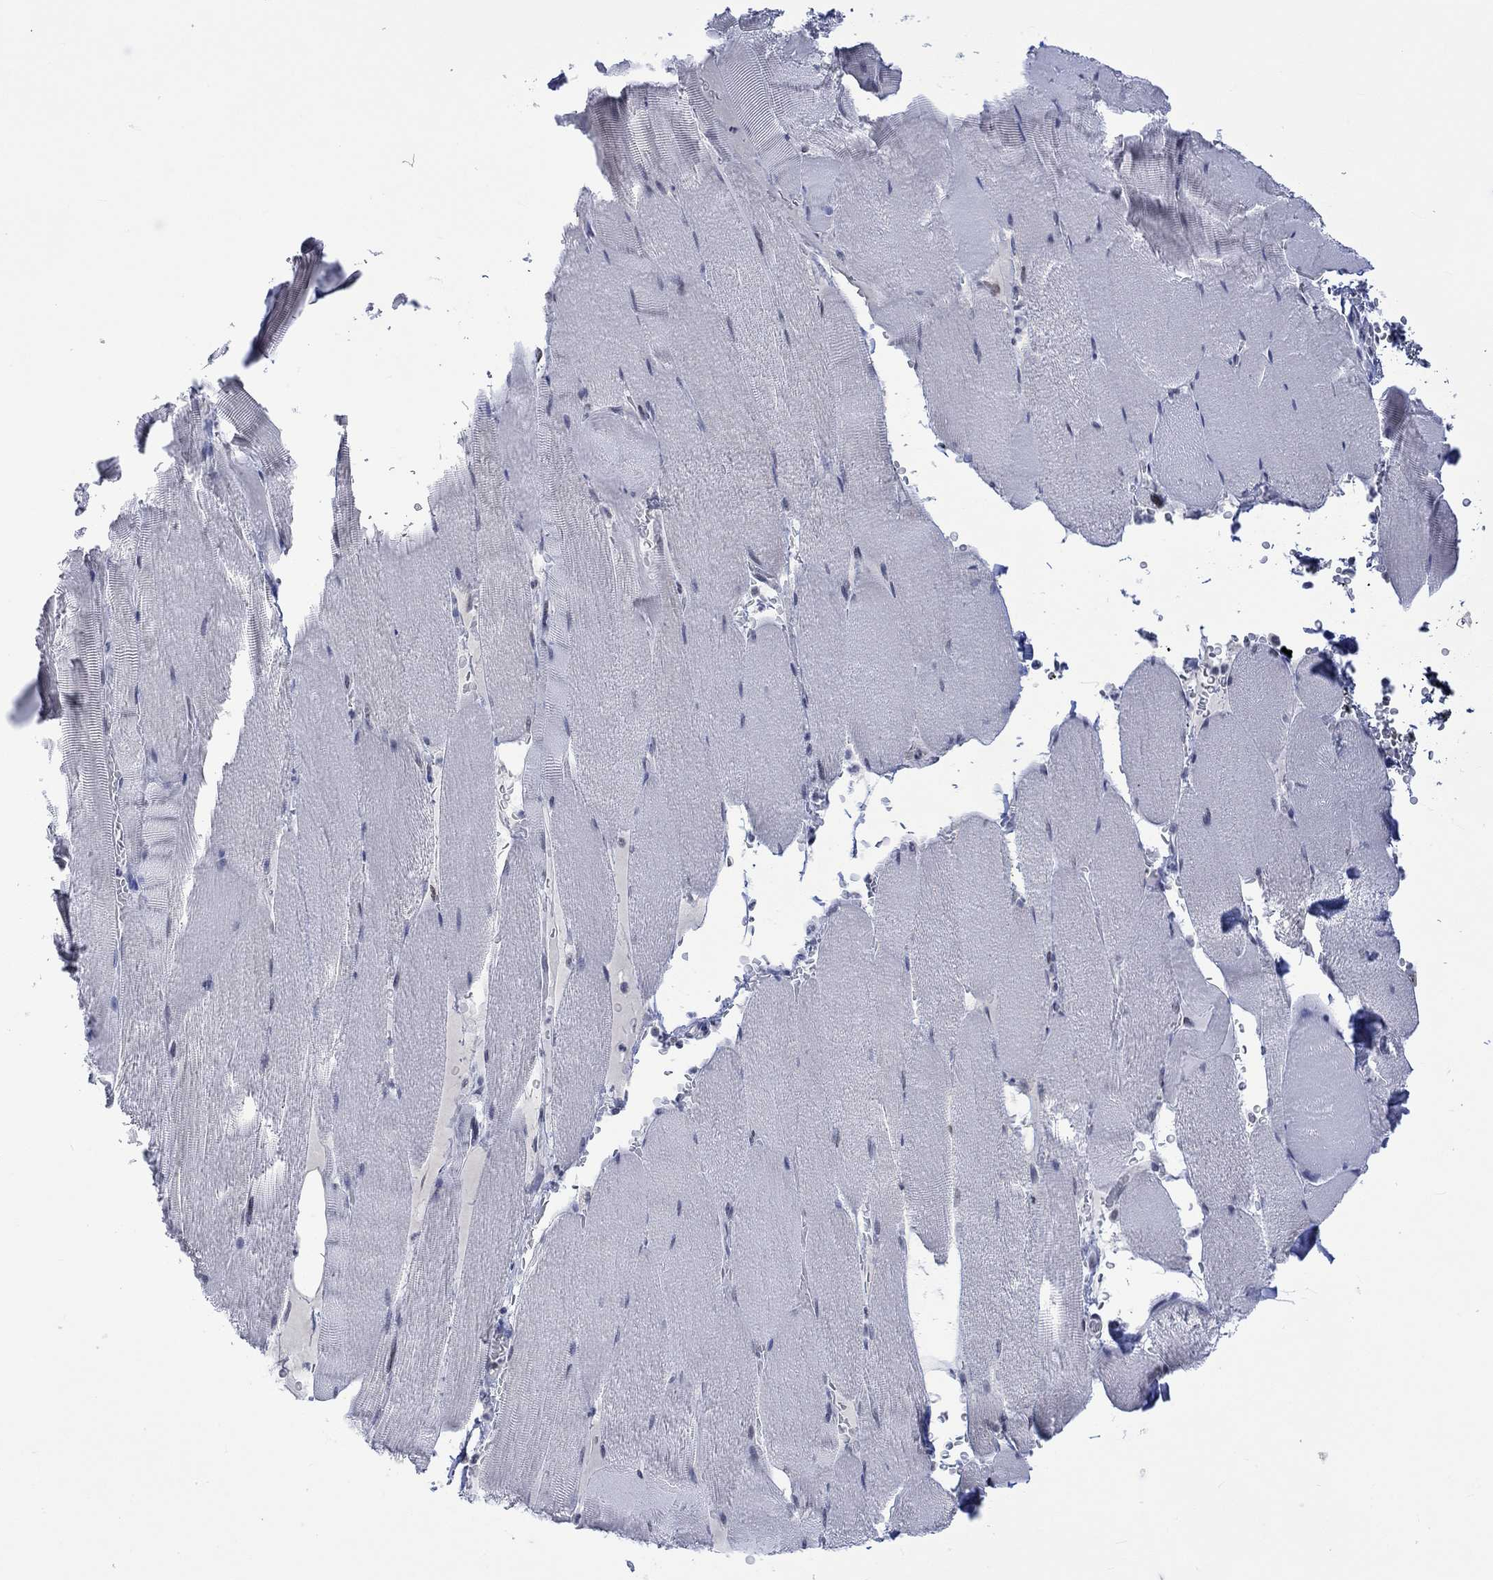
{"staining": {"intensity": "negative", "quantity": "none", "location": "none"}, "tissue": "skeletal muscle", "cell_type": "Myocytes", "image_type": "normal", "snomed": [{"axis": "morphology", "description": "Normal tissue, NOS"}, {"axis": "topography", "description": "Skeletal muscle"}], "caption": "This is an IHC micrograph of normal skeletal muscle. There is no staining in myocytes.", "gene": "DCX", "patient": {"sex": "male", "age": 56}}